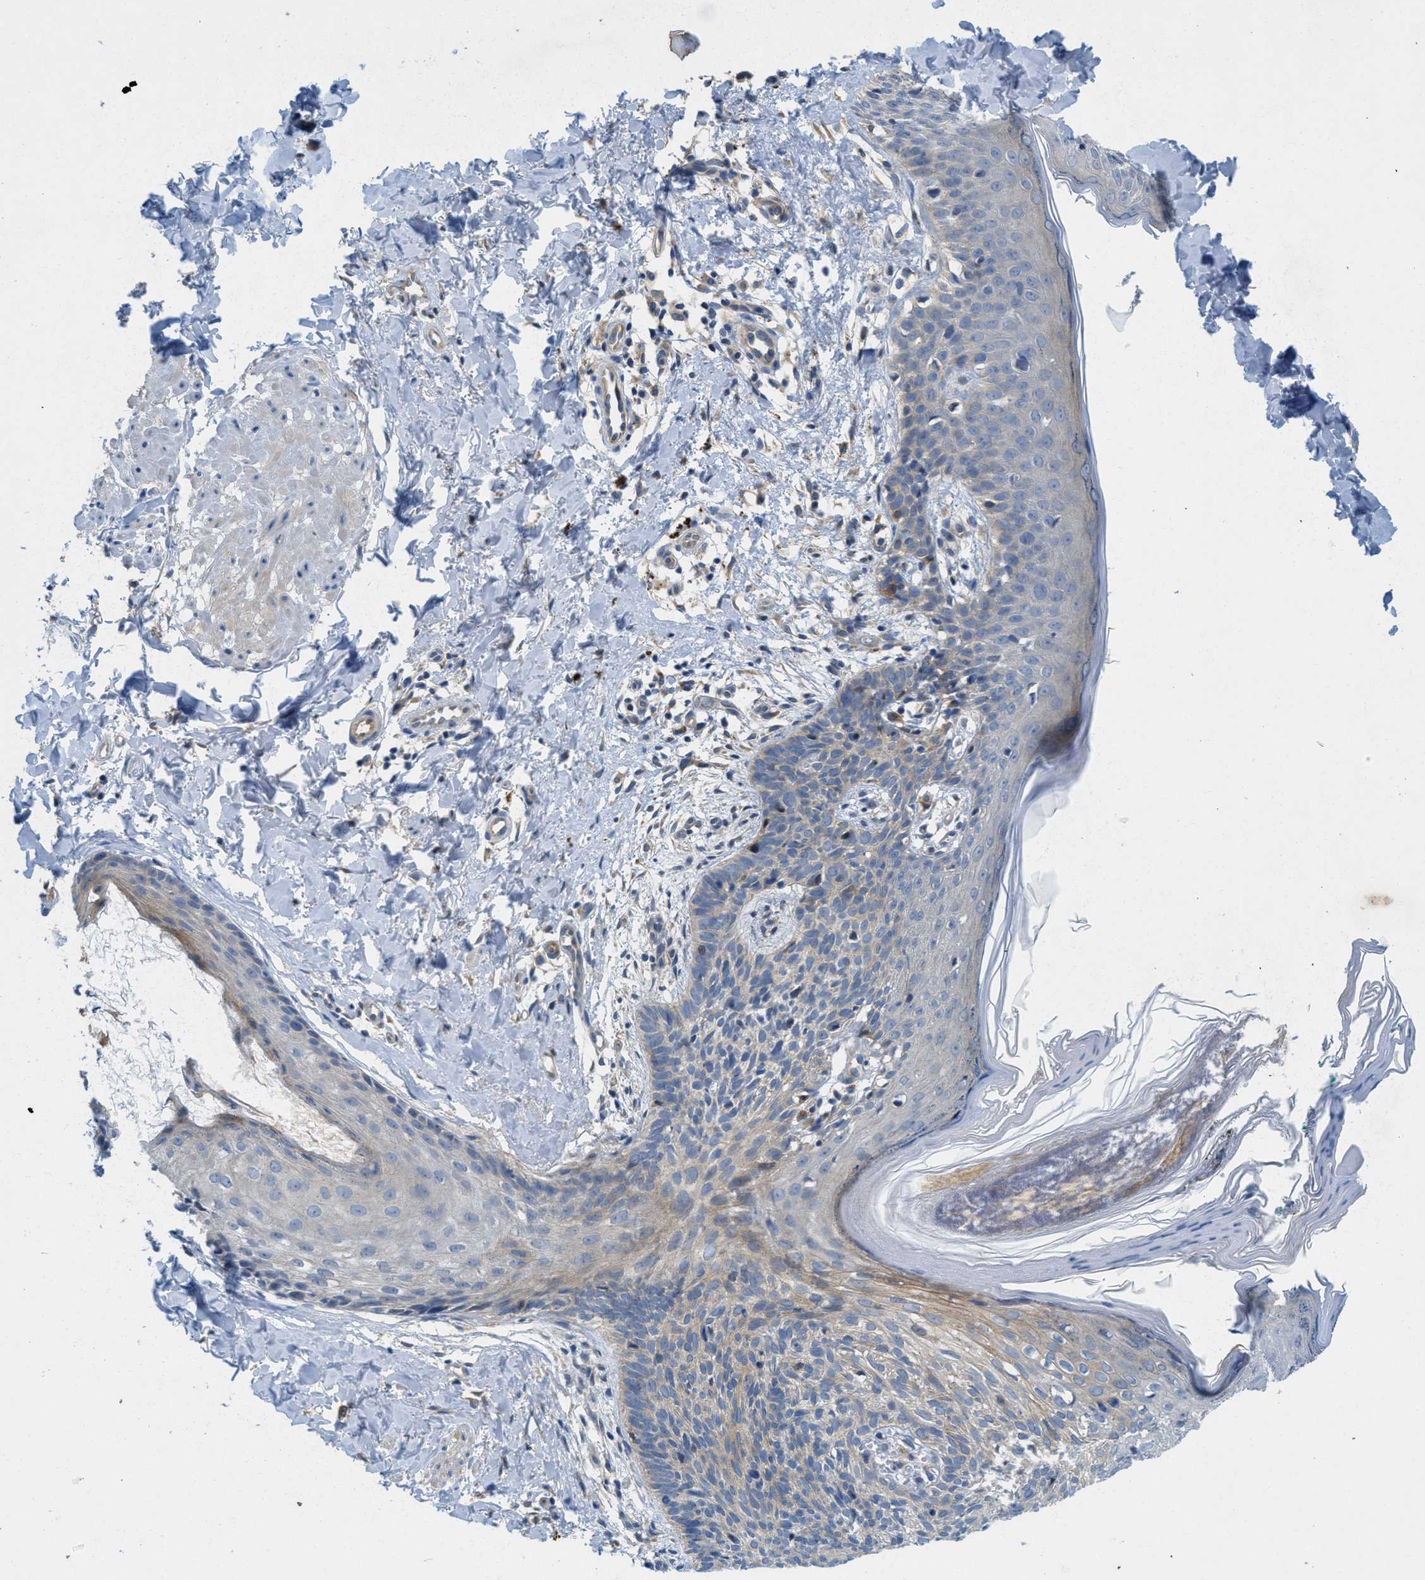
{"staining": {"intensity": "negative", "quantity": "none", "location": "none"}, "tissue": "skin cancer", "cell_type": "Tumor cells", "image_type": "cancer", "snomed": [{"axis": "morphology", "description": "Basal cell carcinoma"}, {"axis": "topography", "description": "Skin"}], "caption": "IHC micrograph of human basal cell carcinoma (skin) stained for a protein (brown), which exhibits no positivity in tumor cells.", "gene": "RIPK2", "patient": {"sex": "male", "age": 60}}